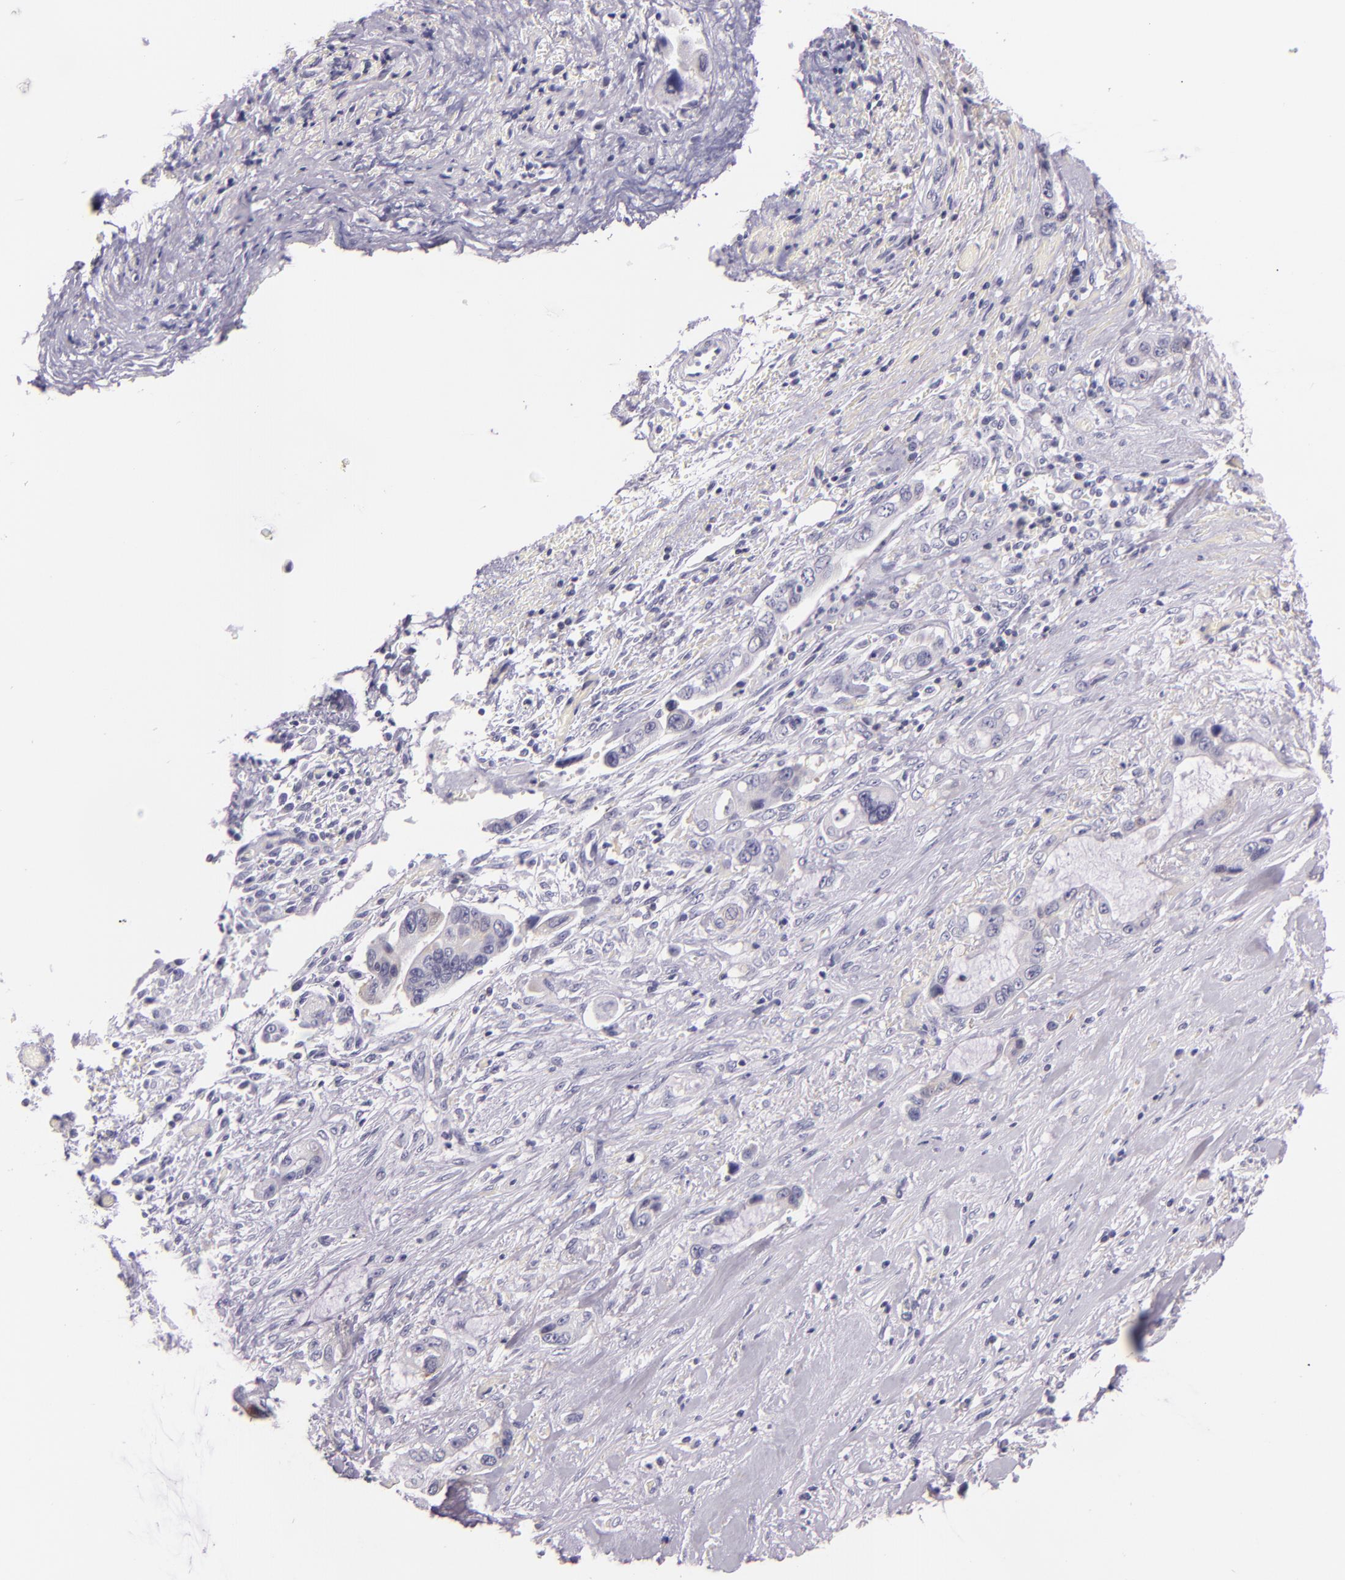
{"staining": {"intensity": "negative", "quantity": "none", "location": "none"}, "tissue": "pancreatic cancer", "cell_type": "Tumor cells", "image_type": "cancer", "snomed": [{"axis": "morphology", "description": "Adenocarcinoma, NOS"}, {"axis": "topography", "description": "Pancreas"}, {"axis": "topography", "description": "Stomach, upper"}], "caption": "Photomicrograph shows no significant protein staining in tumor cells of pancreatic cancer.", "gene": "HSP90AA1", "patient": {"sex": "male", "age": 77}}